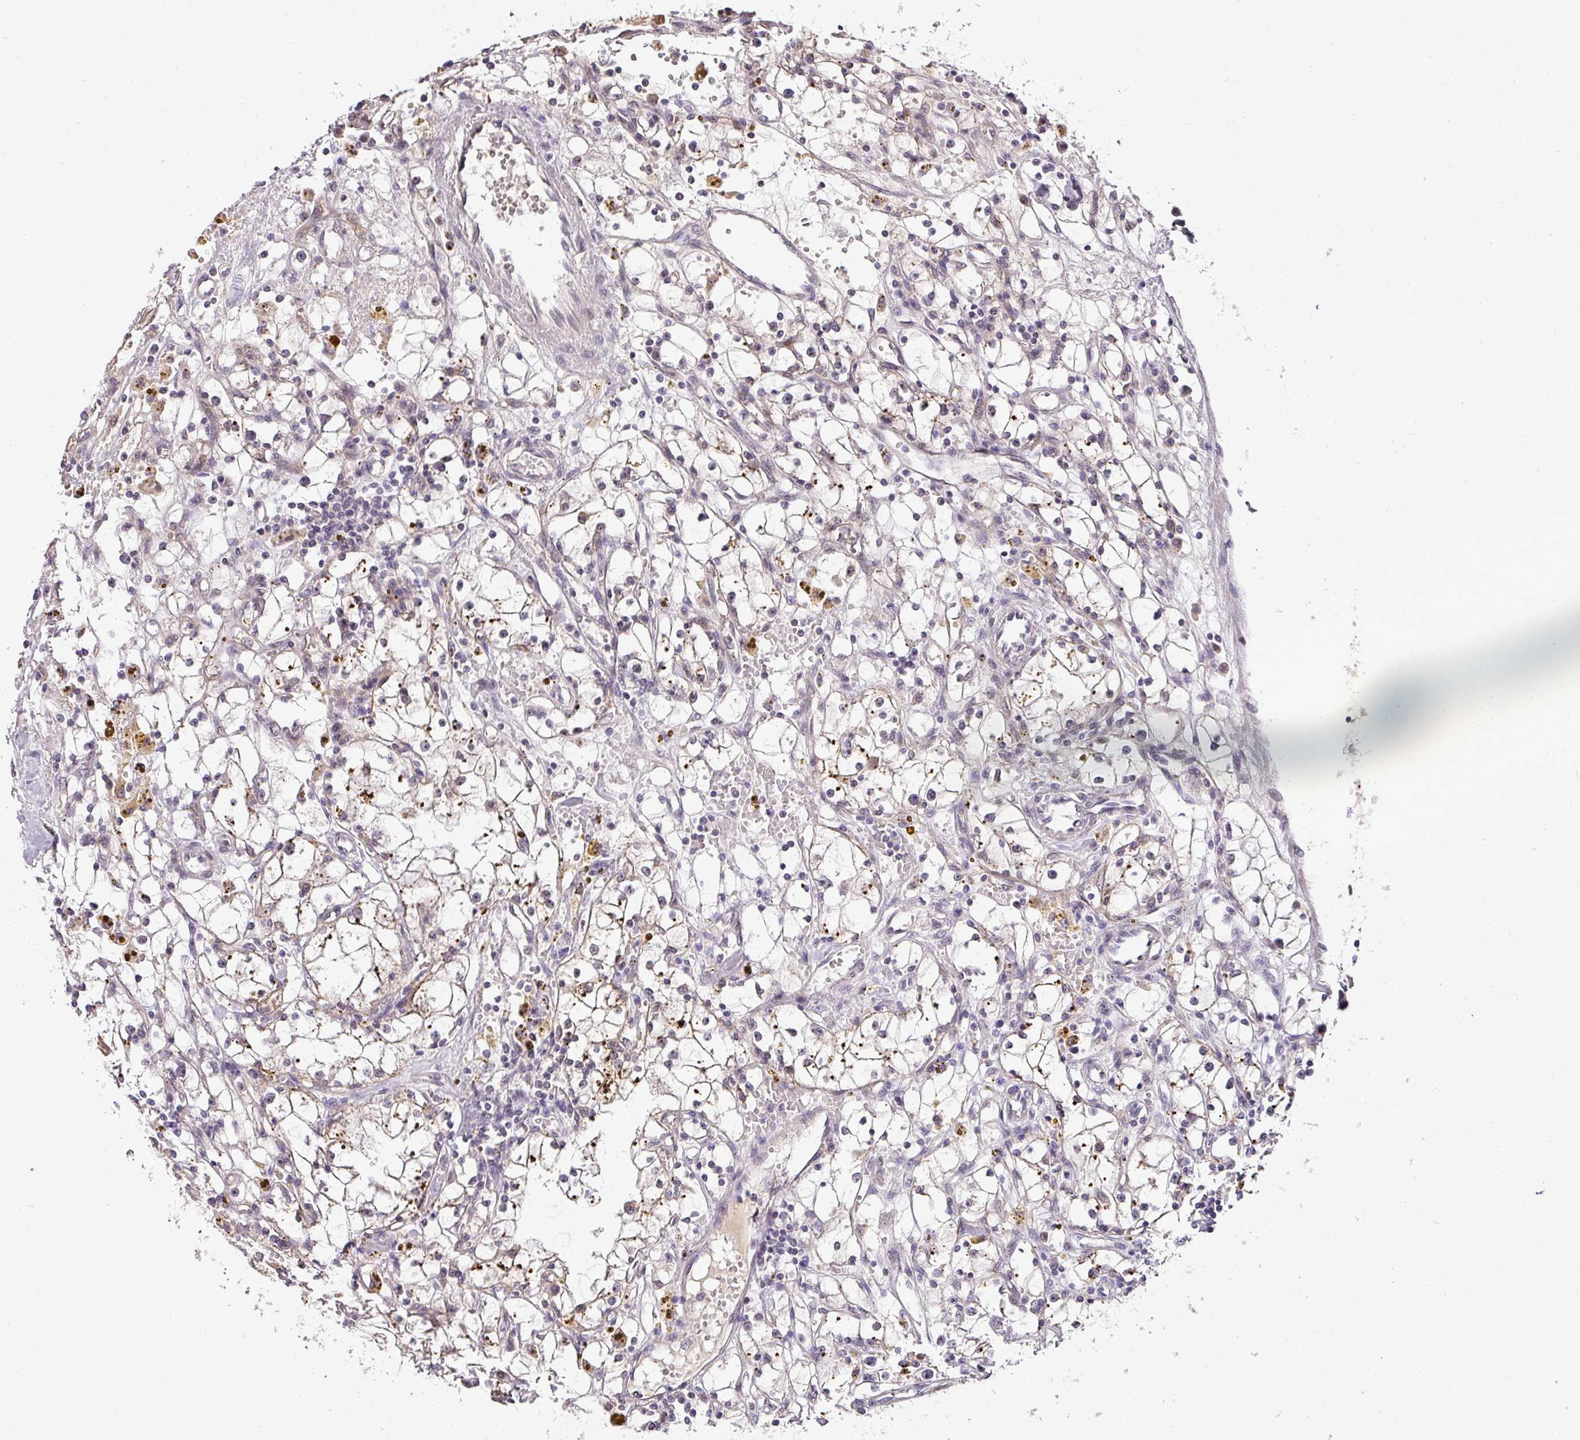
{"staining": {"intensity": "negative", "quantity": "none", "location": "none"}, "tissue": "renal cancer", "cell_type": "Tumor cells", "image_type": "cancer", "snomed": [{"axis": "morphology", "description": "Adenocarcinoma, NOS"}, {"axis": "topography", "description": "Kidney"}], "caption": "Immunohistochemistry (IHC) of human renal cancer shows no expression in tumor cells.", "gene": "NAPSA", "patient": {"sex": "male", "age": 56}}